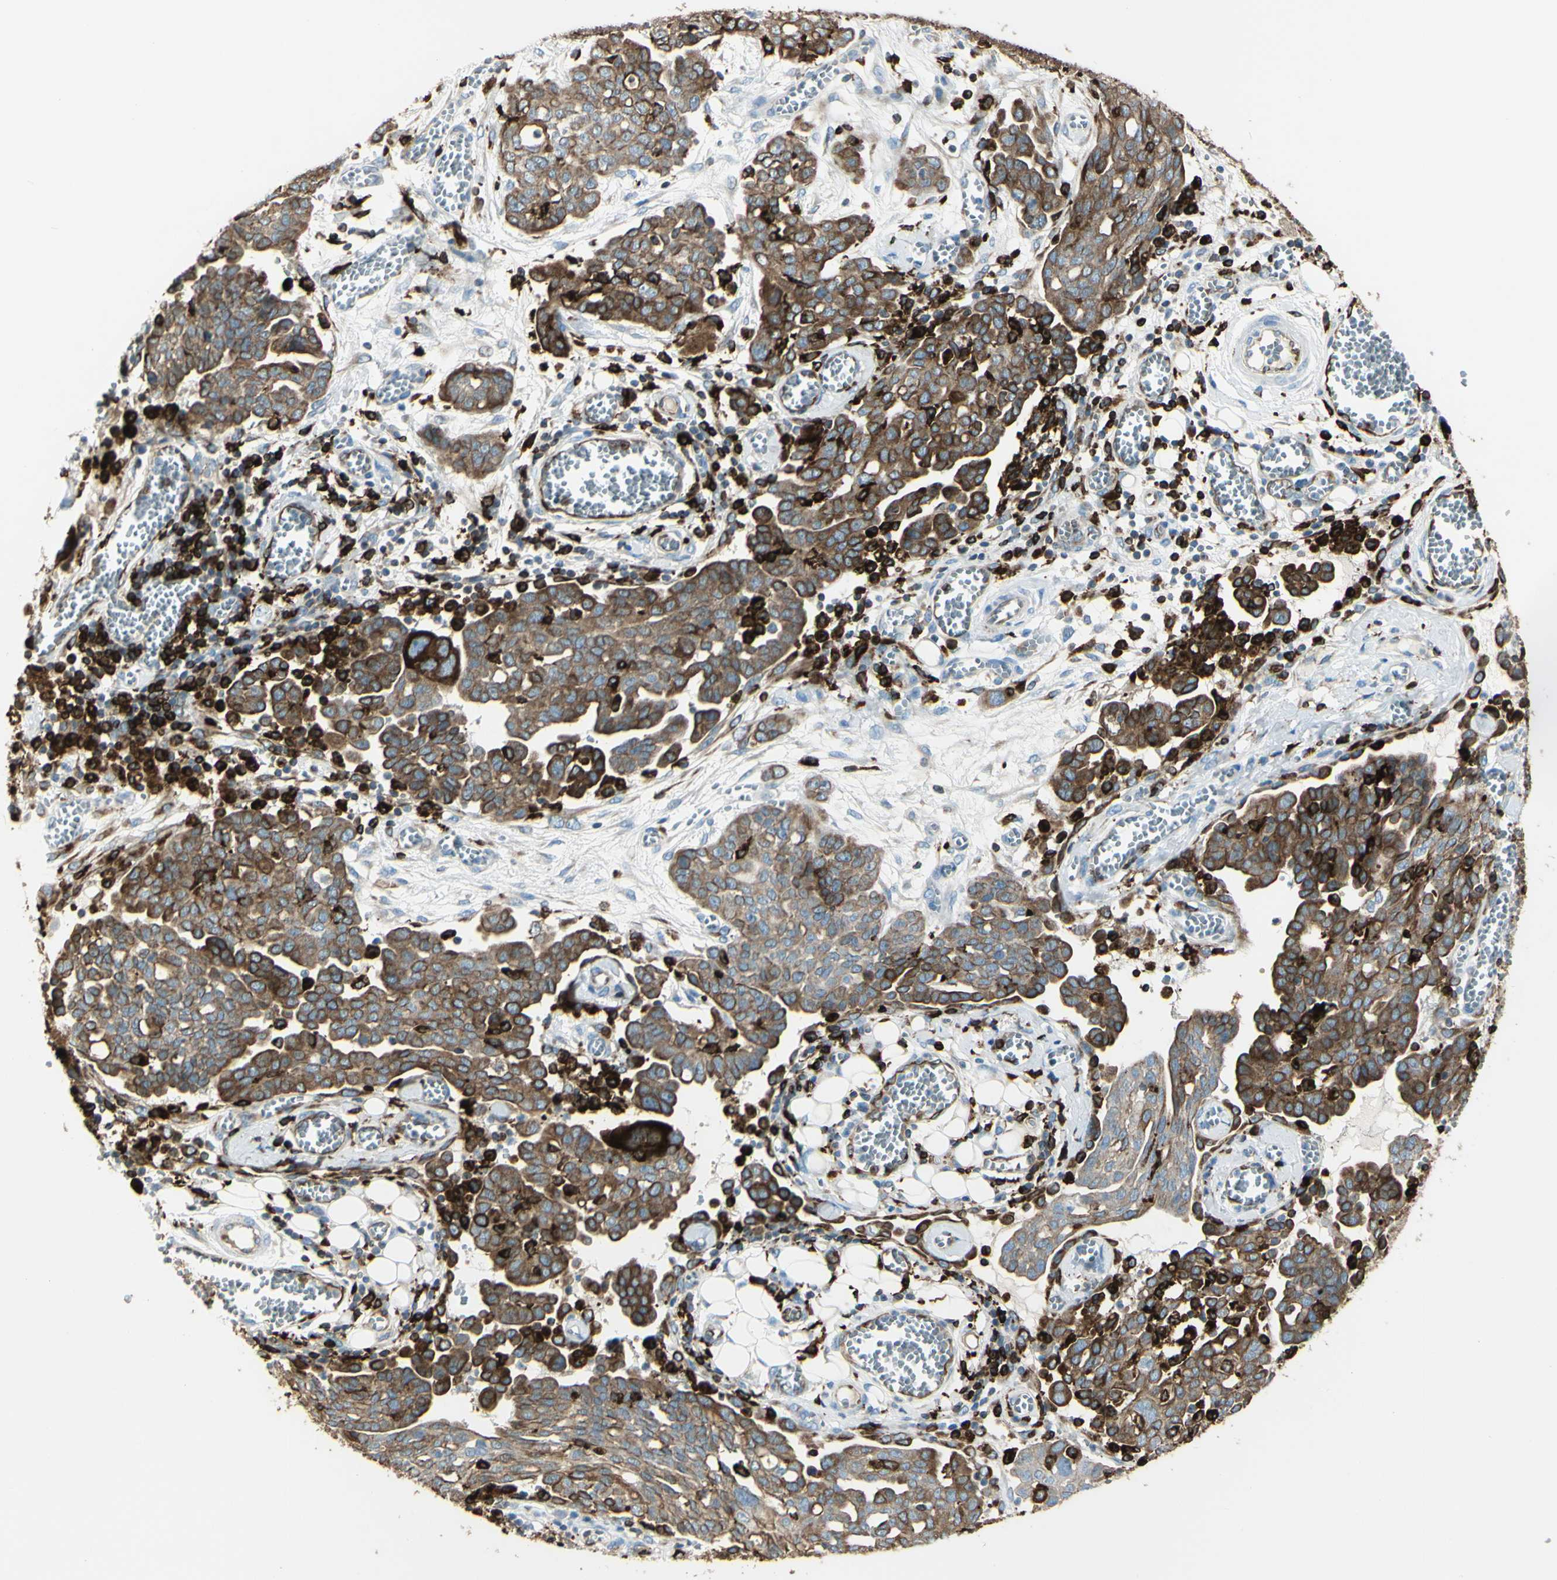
{"staining": {"intensity": "strong", "quantity": ">75%", "location": "cytoplasmic/membranous"}, "tissue": "ovarian cancer", "cell_type": "Tumor cells", "image_type": "cancer", "snomed": [{"axis": "morphology", "description": "Cystadenocarcinoma, serous, NOS"}, {"axis": "topography", "description": "Soft tissue"}, {"axis": "topography", "description": "Ovary"}], "caption": "Protein analysis of ovarian cancer (serous cystadenocarcinoma) tissue displays strong cytoplasmic/membranous positivity in about >75% of tumor cells. (brown staining indicates protein expression, while blue staining denotes nuclei).", "gene": "CD74", "patient": {"sex": "female", "age": 57}}